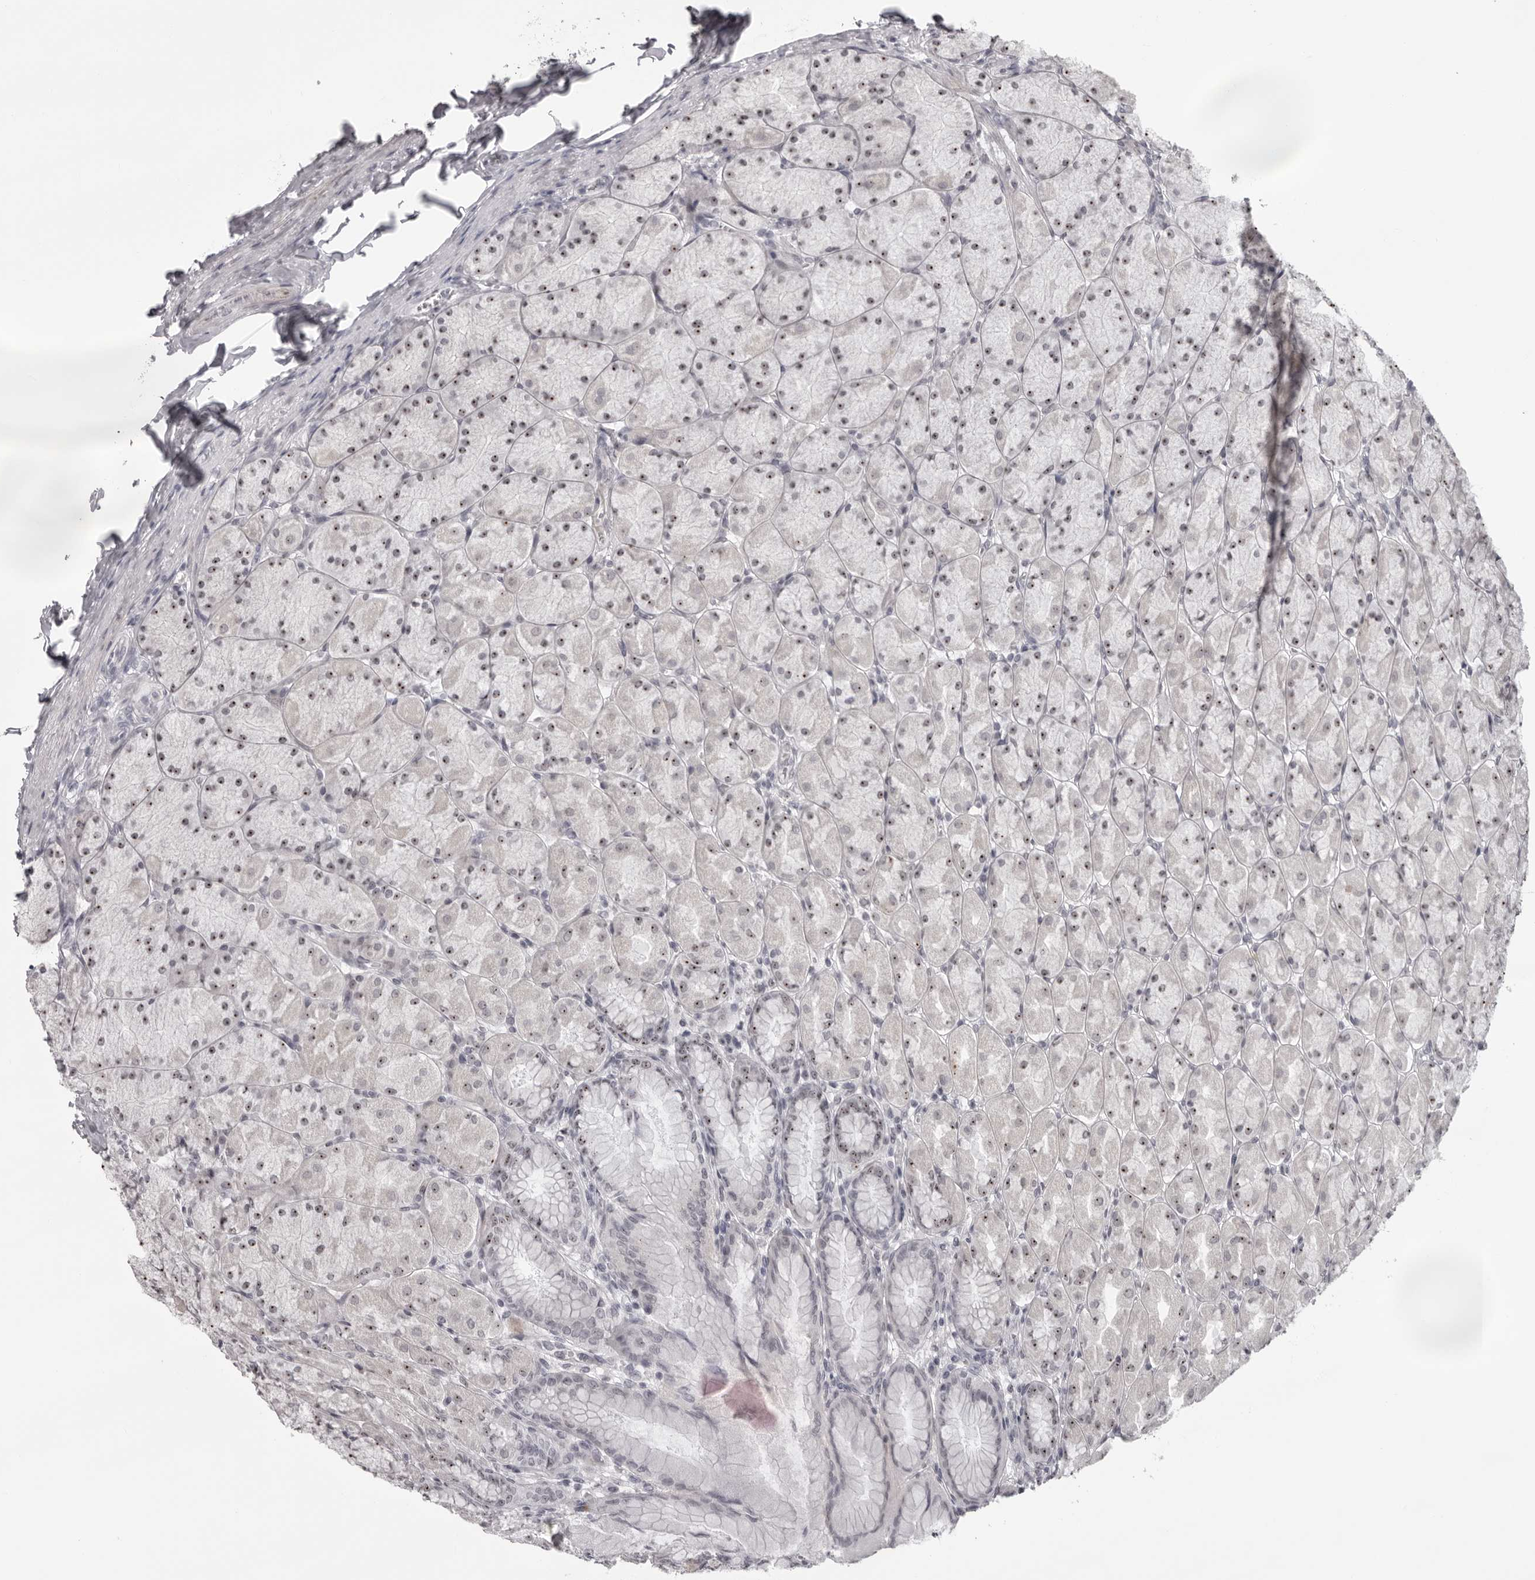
{"staining": {"intensity": "moderate", "quantity": ">75%", "location": "nuclear"}, "tissue": "stomach", "cell_type": "Glandular cells", "image_type": "normal", "snomed": [{"axis": "morphology", "description": "Normal tissue, NOS"}, {"axis": "topography", "description": "Stomach, upper"}], "caption": "This histopathology image reveals IHC staining of benign stomach, with medium moderate nuclear positivity in approximately >75% of glandular cells.", "gene": "HELZ", "patient": {"sex": "female", "age": 56}}